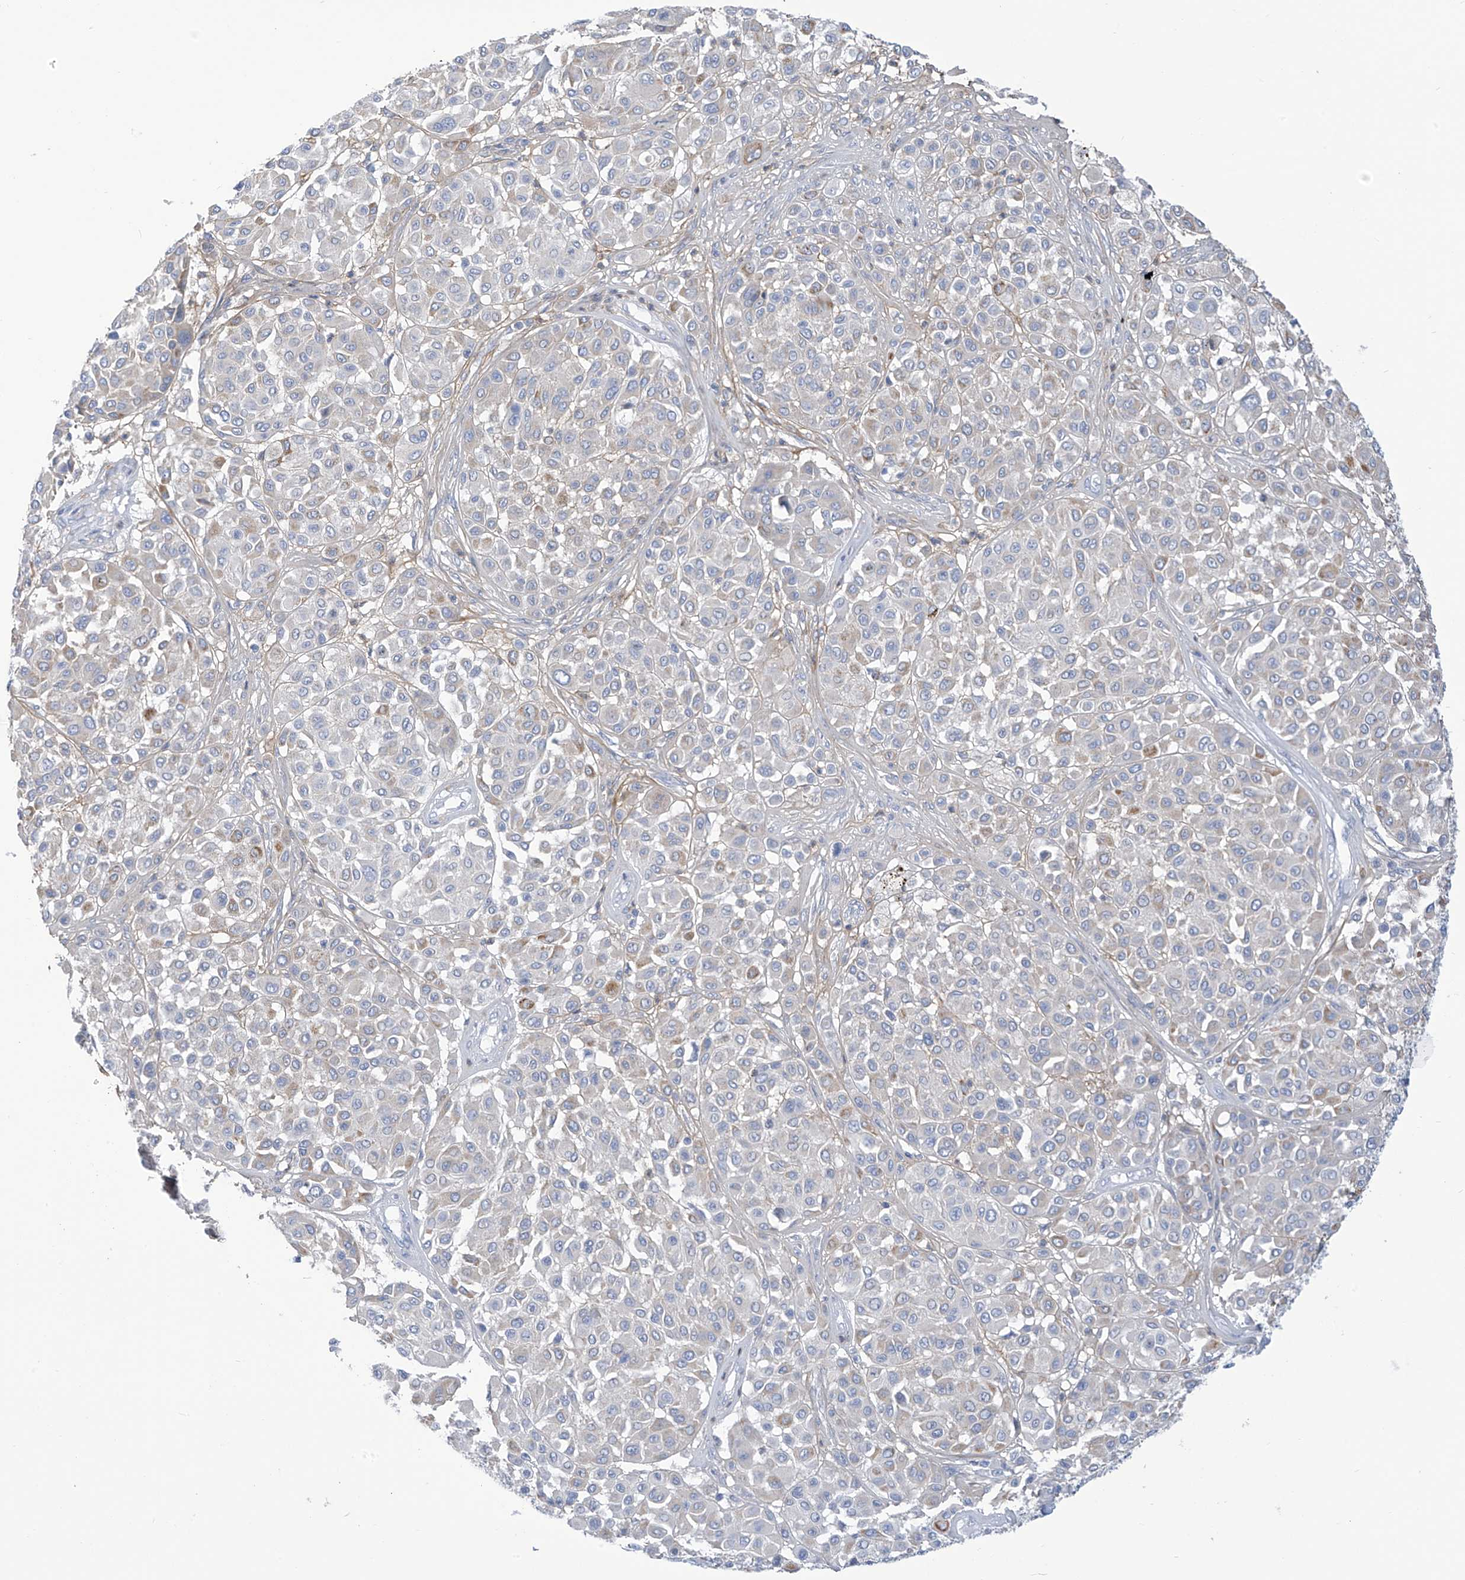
{"staining": {"intensity": "negative", "quantity": "none", "location": "none"}, "tissue": "melanoma", "cell_type": "Tumor cells", "image_type": "cancer", "snomed": [{"axis": "morphology", "description": "Malignant melanoma, Metastatic site"}, {"axis": "topography", "description": "Soft tissue"}], "caption": "Photomicrograph shows no protein positivity in tumor cells of malignant melanoma (metastatic site) tissue.", "gene": "FABP2", "patient": {"sex": "male", "age": 41}}